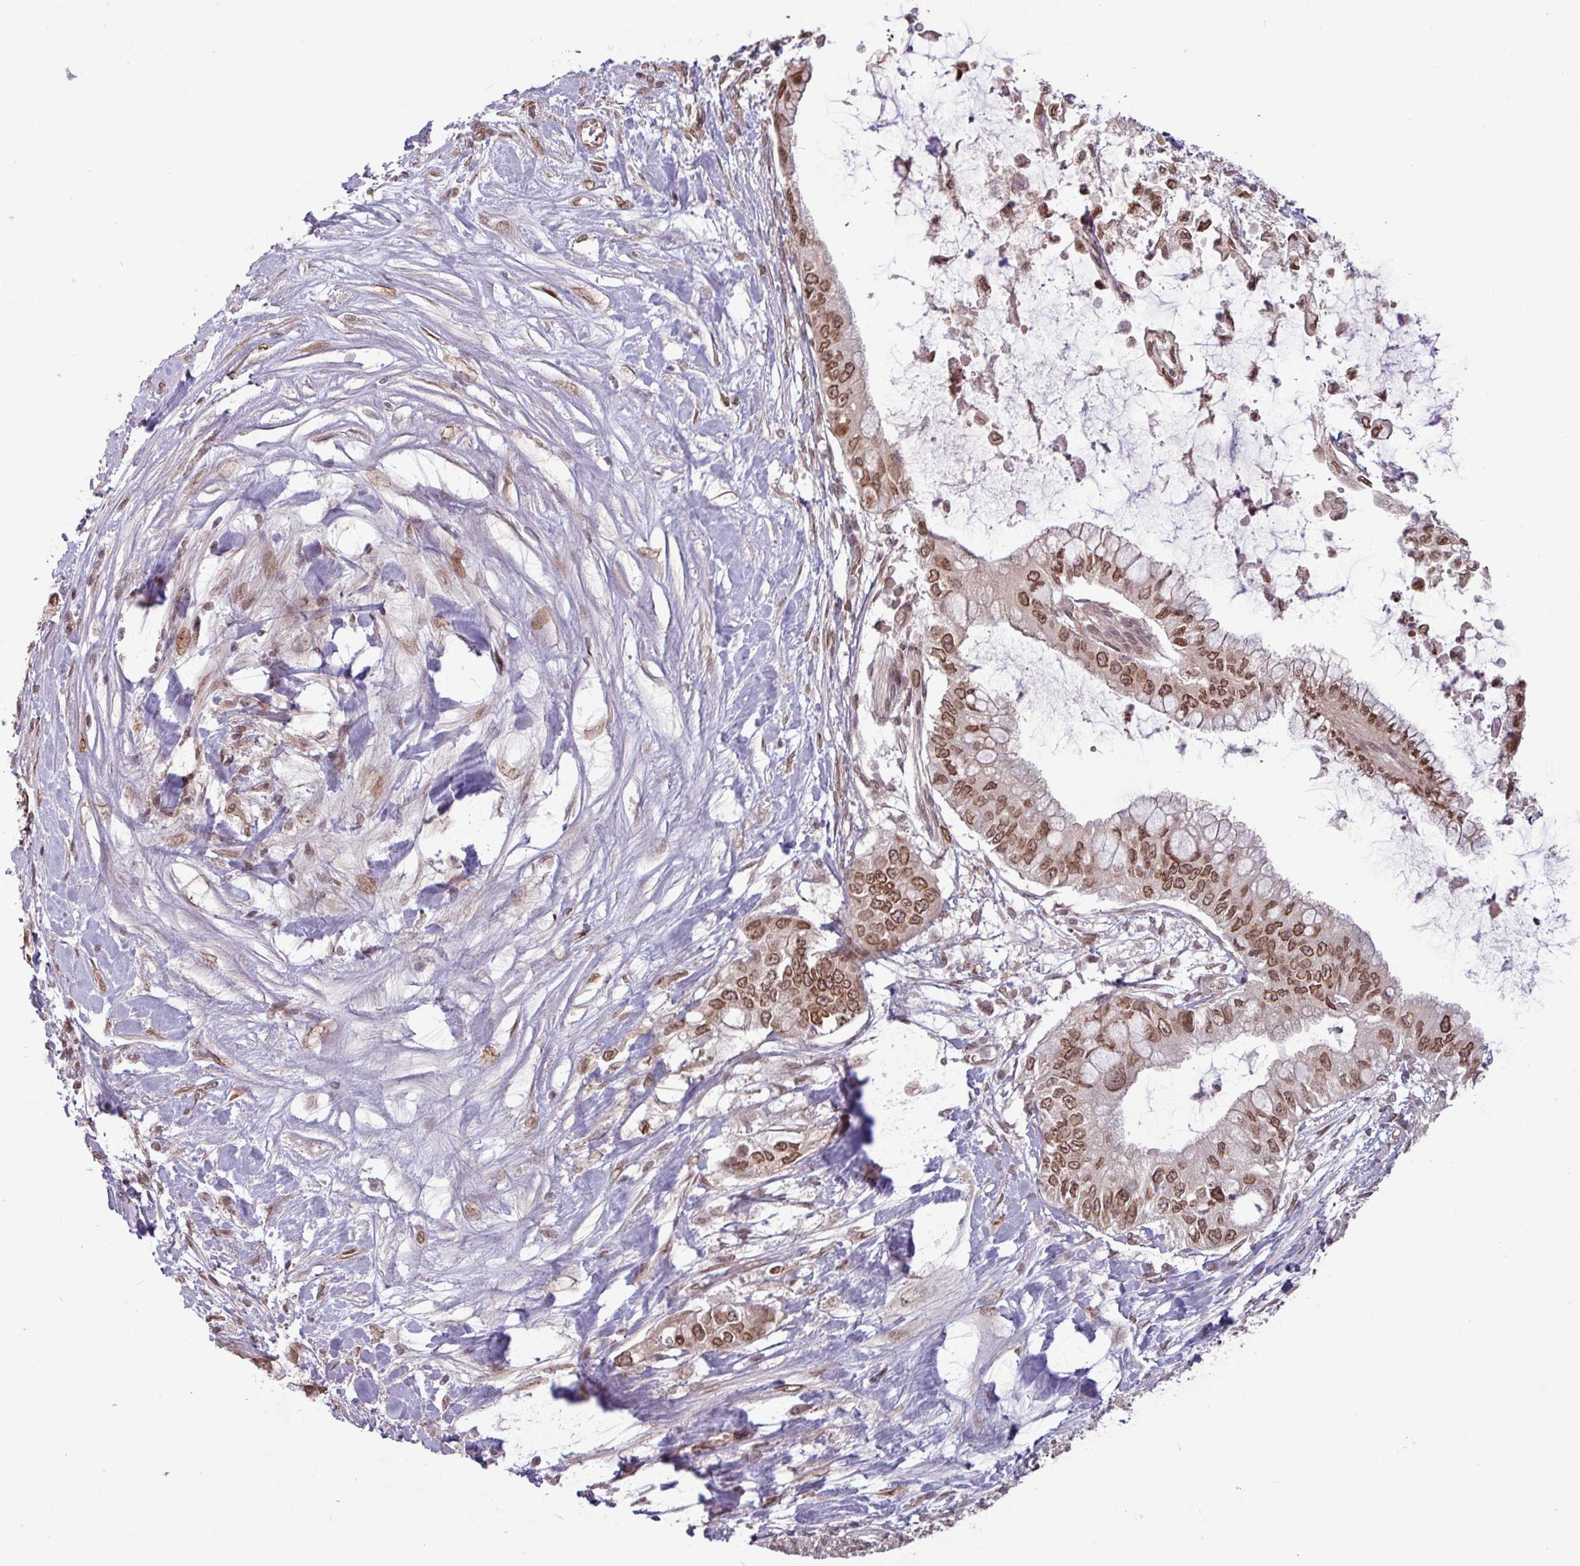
{"staining": {"intensity": "moderate", "quantity": ">75%", "location": "cytoplasmic/membranous,nuclear"}, "tissue": "pancreatic cancer", "cell_type": "Tumor cells", "image_type": "cancer", "snomed": [{"axis": "morphology", "description": "Adenocarcinoma, NOS"}, {"axis": "topography", "description": "Pancreas"}], "caption": "The photomicrograph shows a brown stain indicating the presence of a protein in the cytoplasmic/membranous and nuclear of tumor cells in pancreatic adenocarcinoma.", "gene": "RBM4B", "patient": {"sex": "male", "age": 48}}